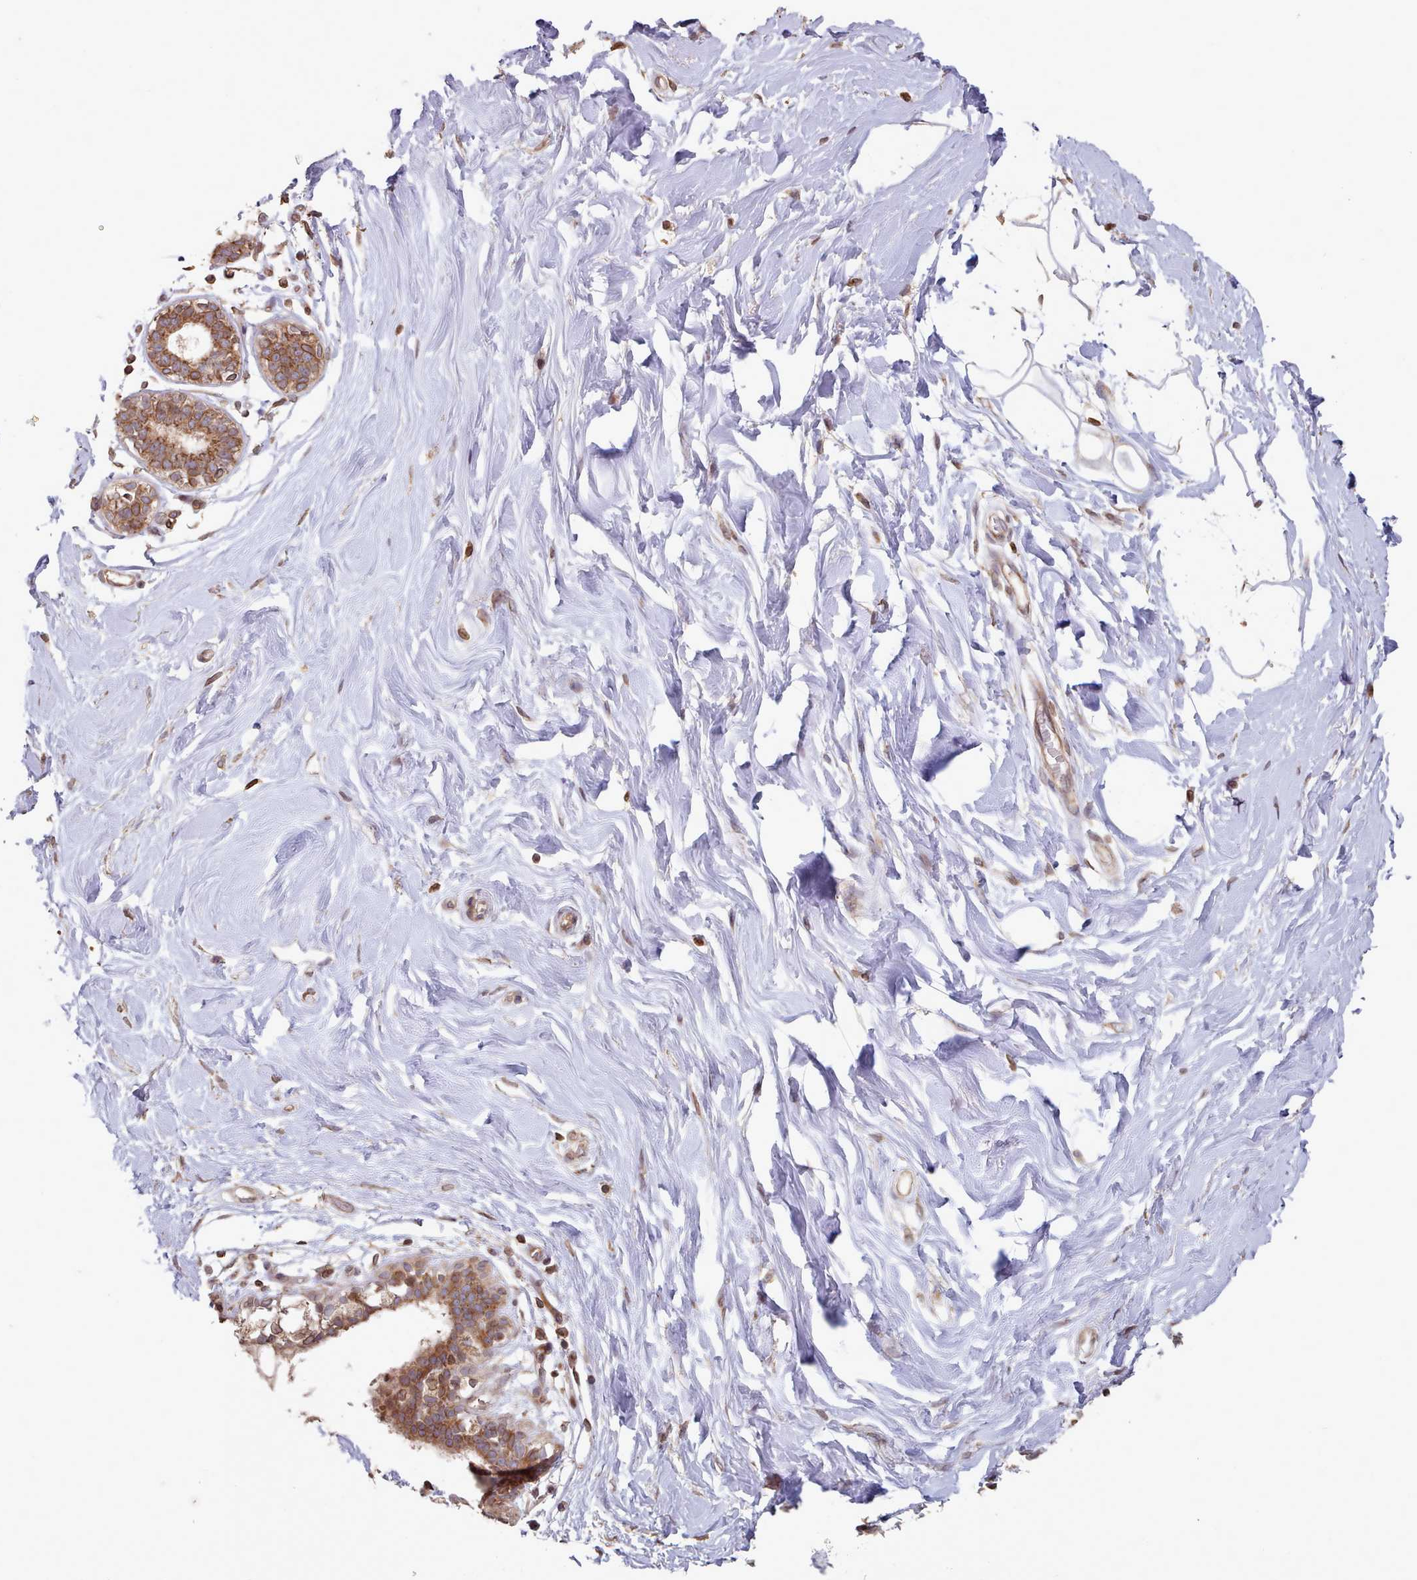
{"staining": {"intensity": "negative", "quantity": "none", "location": "none"}, "tissue": "adipose tissue", "cell_type": "Adipocytes", "image_type": "normal", "snomed": [{"axis": "morphology", "description": "Normal tissue, NOS"}, {"axis": "topography", "description": "Breast"}], "caption": "Adipose tissue stained for a protein using immunohistochemistry reveals no expression adipocytes.", "gene": "TOR1AIP1", "patient": {"sex": "female", "age": 26}}